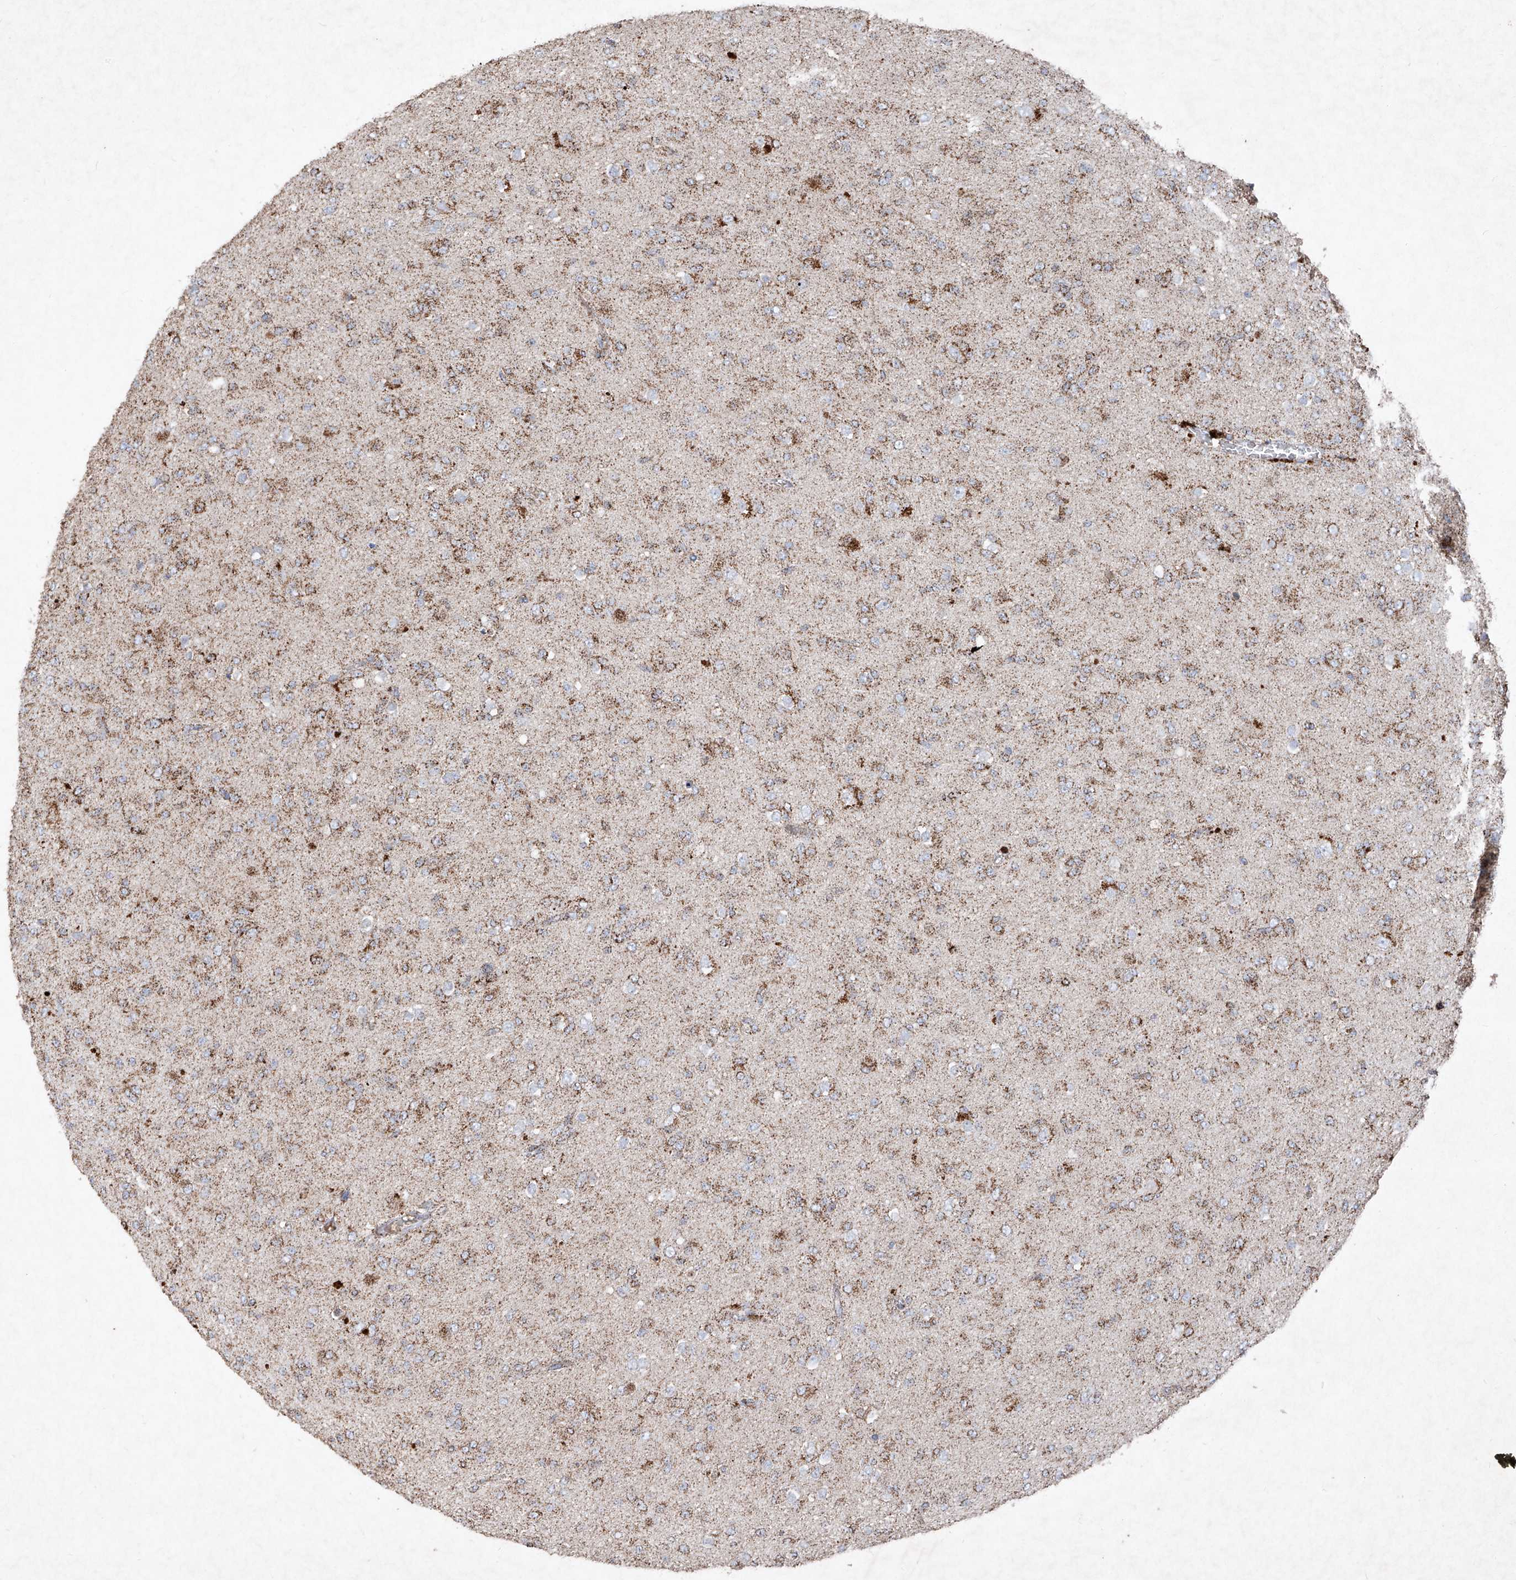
{"staining": {"intensity": "moderate", "quantity": "25%-75%", "location": "cytoplasmic/membranous"}, "tissue": "glioma", "cell_type": "Tumor cells", "image_type": "cancer", "snomed": [{"axis": "morphology", "description": "Glioma, malignant, Low grade"}, {"axis": "topography", "description": "Brain"}], "caption": "Brown immunohistochemical staining in glioma demonstrates moderate cytoplasmic/membranous positivity in about 25%-75% of tumor cells.", "gene": "ABCD3", "patient": {"sex": "male", "age": 65}}